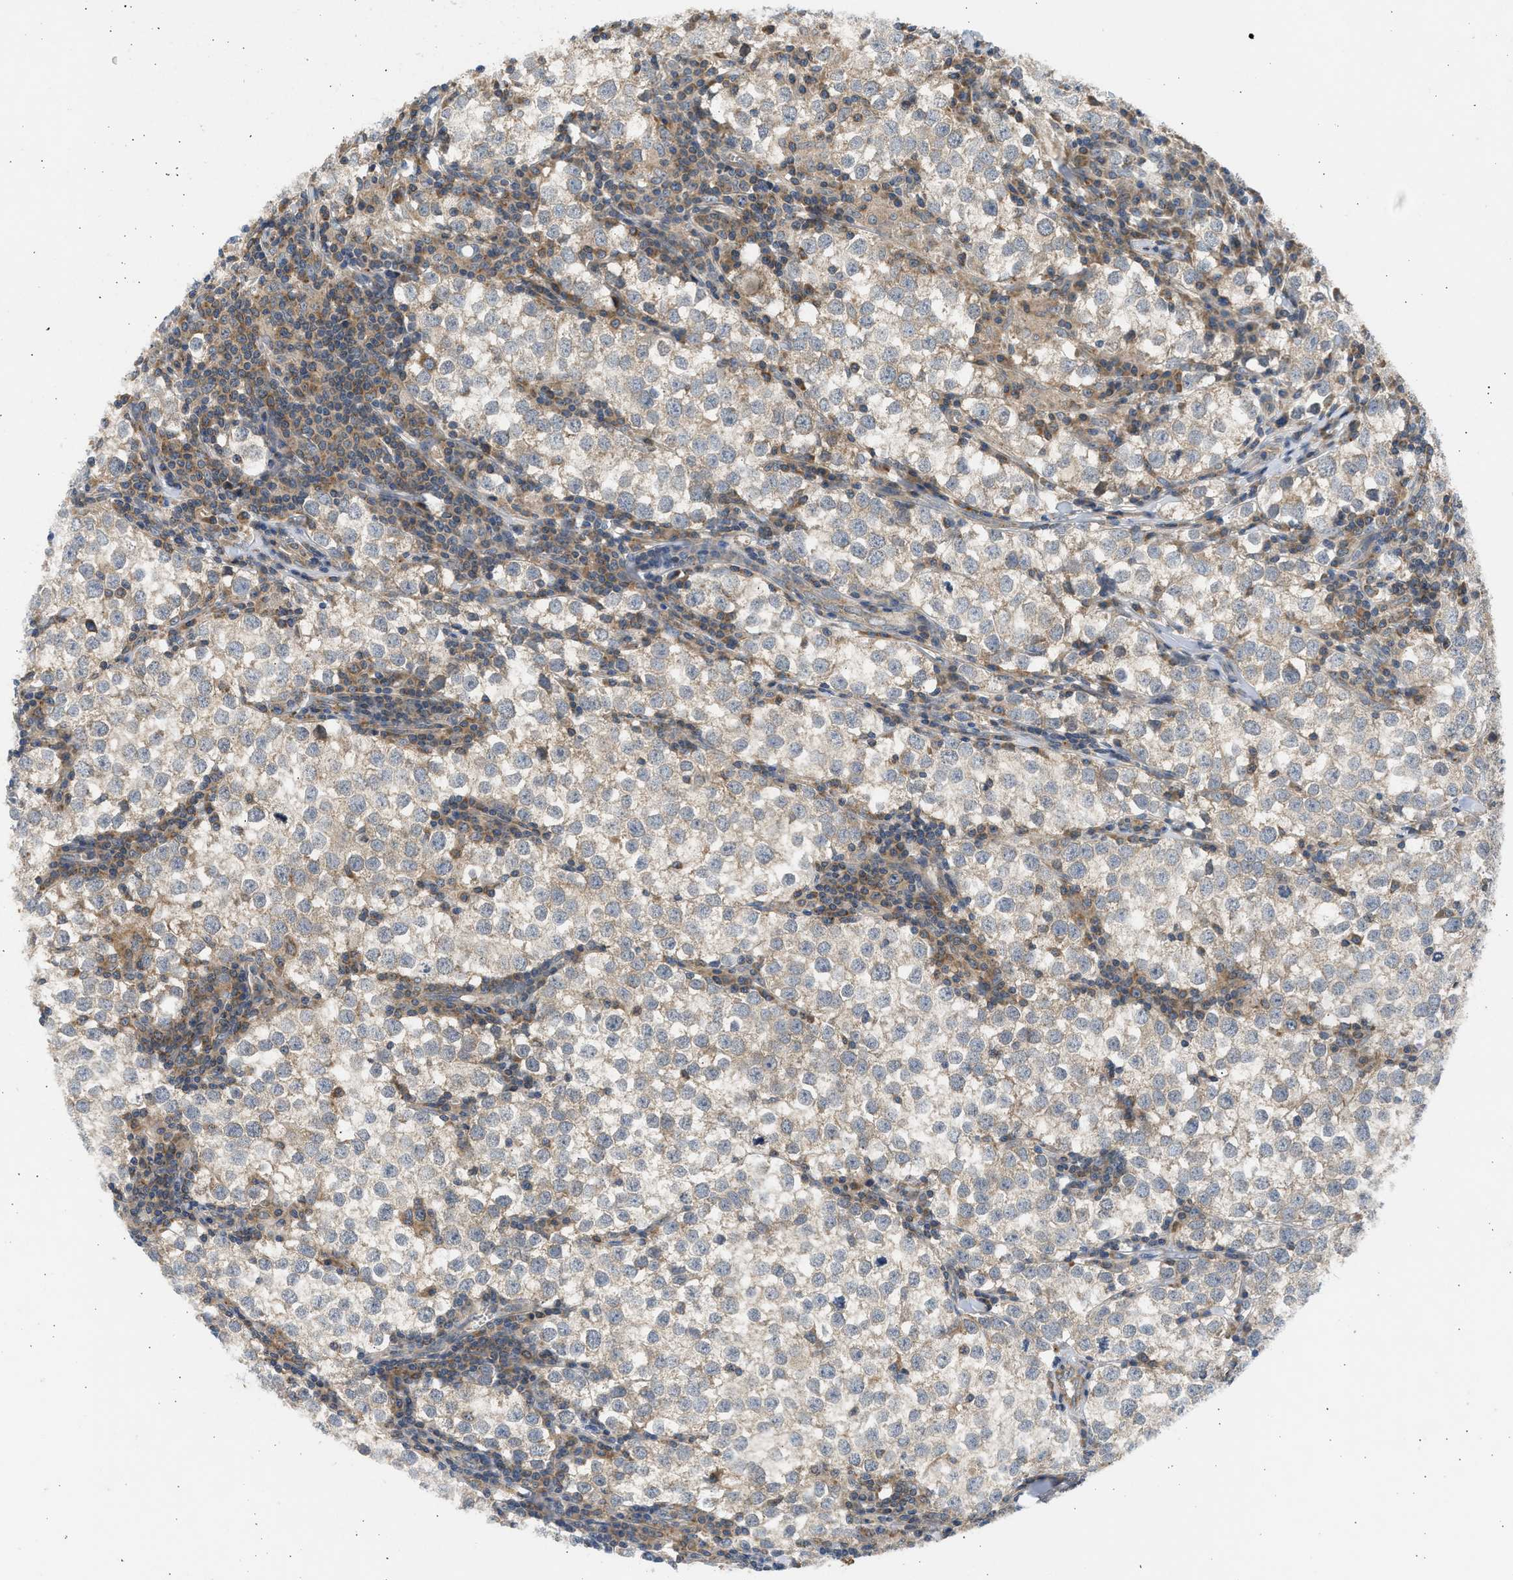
{"staining": {"intensity": "negative", "quantity": "none", "location": "none"}, "tissue": "testis cancer", "cell_type": "Tumor cells", "image_type": "cancer", "snomed": [{"axis": "morphology", "description": "Seminoma, NOS"}, {"axis": "morphology", "description": "Carcinoma, Embryonal, NOS"}, {"axis": "topography", "description": "Testis"}], "caption": "Immunohistochemical staining of human testis cancer demonstrates no significant expression in tumor cells. Nuclei are stained in blue.", "gene": "CYP1A1", "patient": {"sex": "male", "age": 36}}